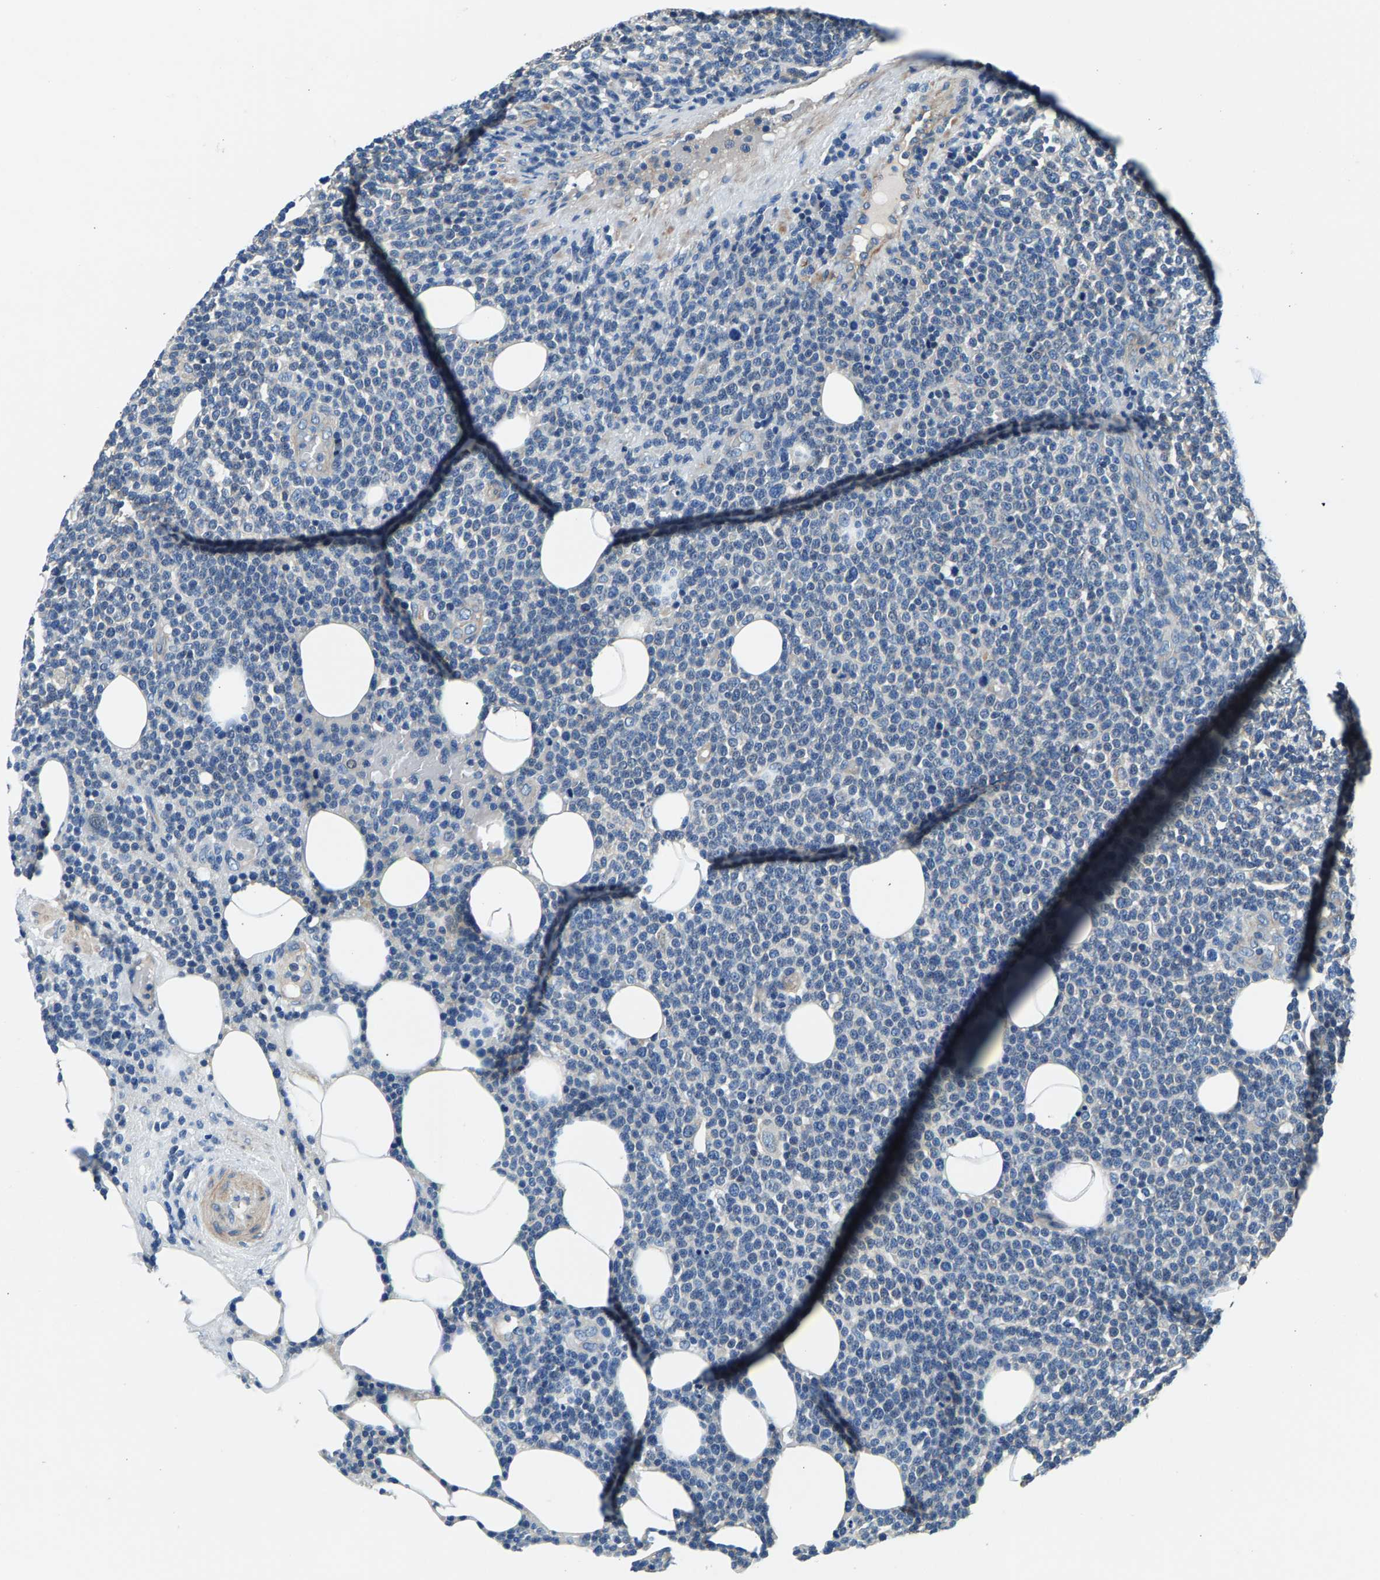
{"staining": {"intensity": "negative", "quantity": "none", "location": "none"}, "tissue": "lymphoma", "cell_type": "Tumor cells", "image_type": "cancer", "snomed": [{"axis": "morphology", "description": "Malignant lymphoma, non-Hodgkin's type, High grade"}, {"axis": "topography", "description": "Lymph node"}], "caption": "High magnification brightfield microscopy of malignant lymphoma, non-Hodgkin's type (high-grade) stained with DAB (brown) and counterstained with hematoxylin (blue): tumor cells show no significant staining.", "gene": "CDRT4", "patient": {"sex": "male", "age": 61}}